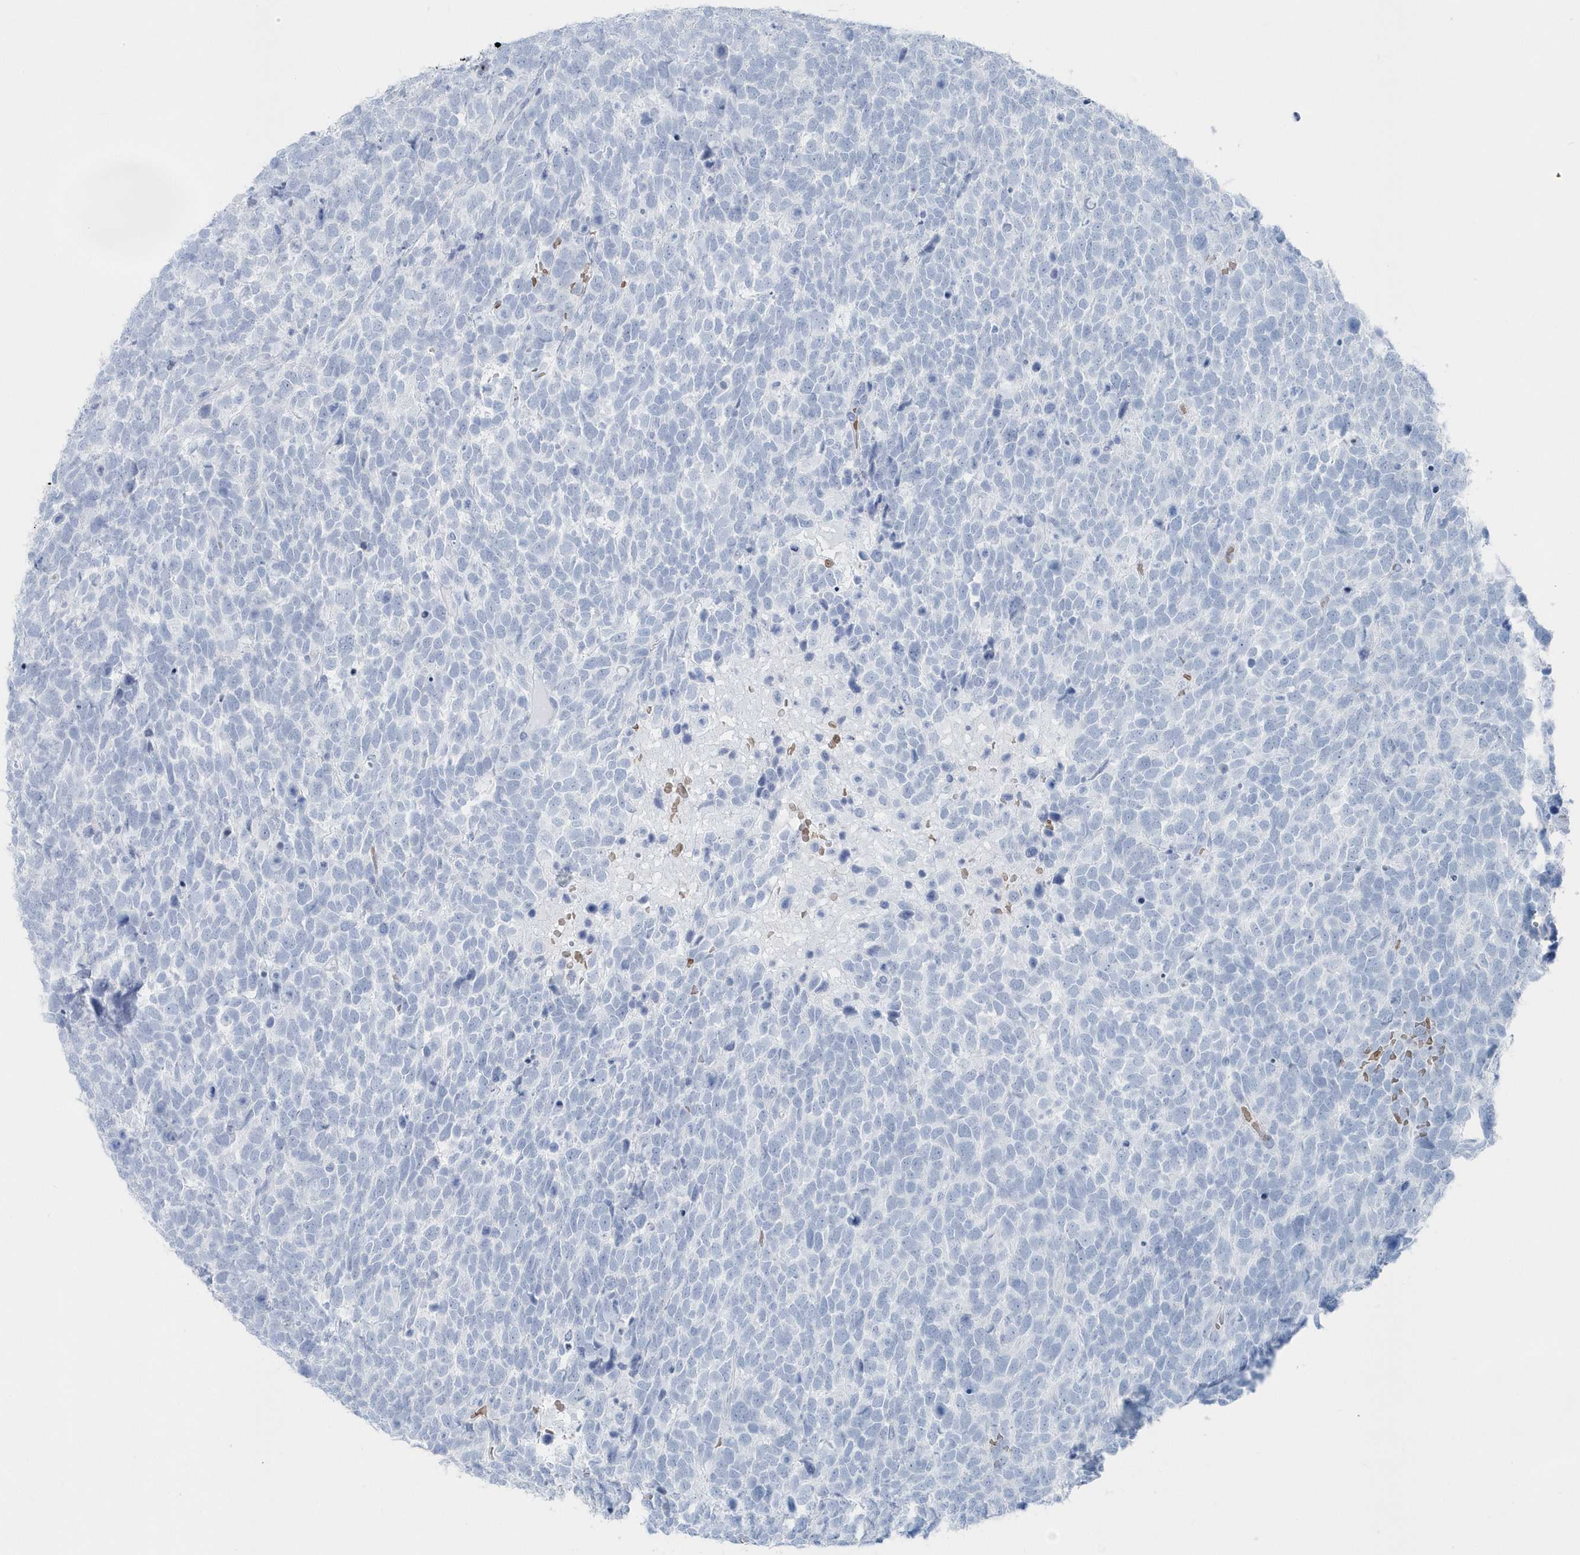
{"staining": {"intensity": "negative", "quantity": "none", "location": "none"}, "tissue": "urothelial cancer", "cell_type": "Tumor cells", "image_type": "cancer", "snomed": [{"axis": "morphology", "description": "Urothelial carcinoma, High grade"}, {"axis": "topography", "description": "Urinary bladder"}], "caption": "DAB (3,3'-diaminobenzidine) immunohistochemical staining of human high-grade urothelial carcinoma exhibits no significant staining in tumor cells.", "gene": "HBA2", "patient": {"sex": "female", "age": 82}}